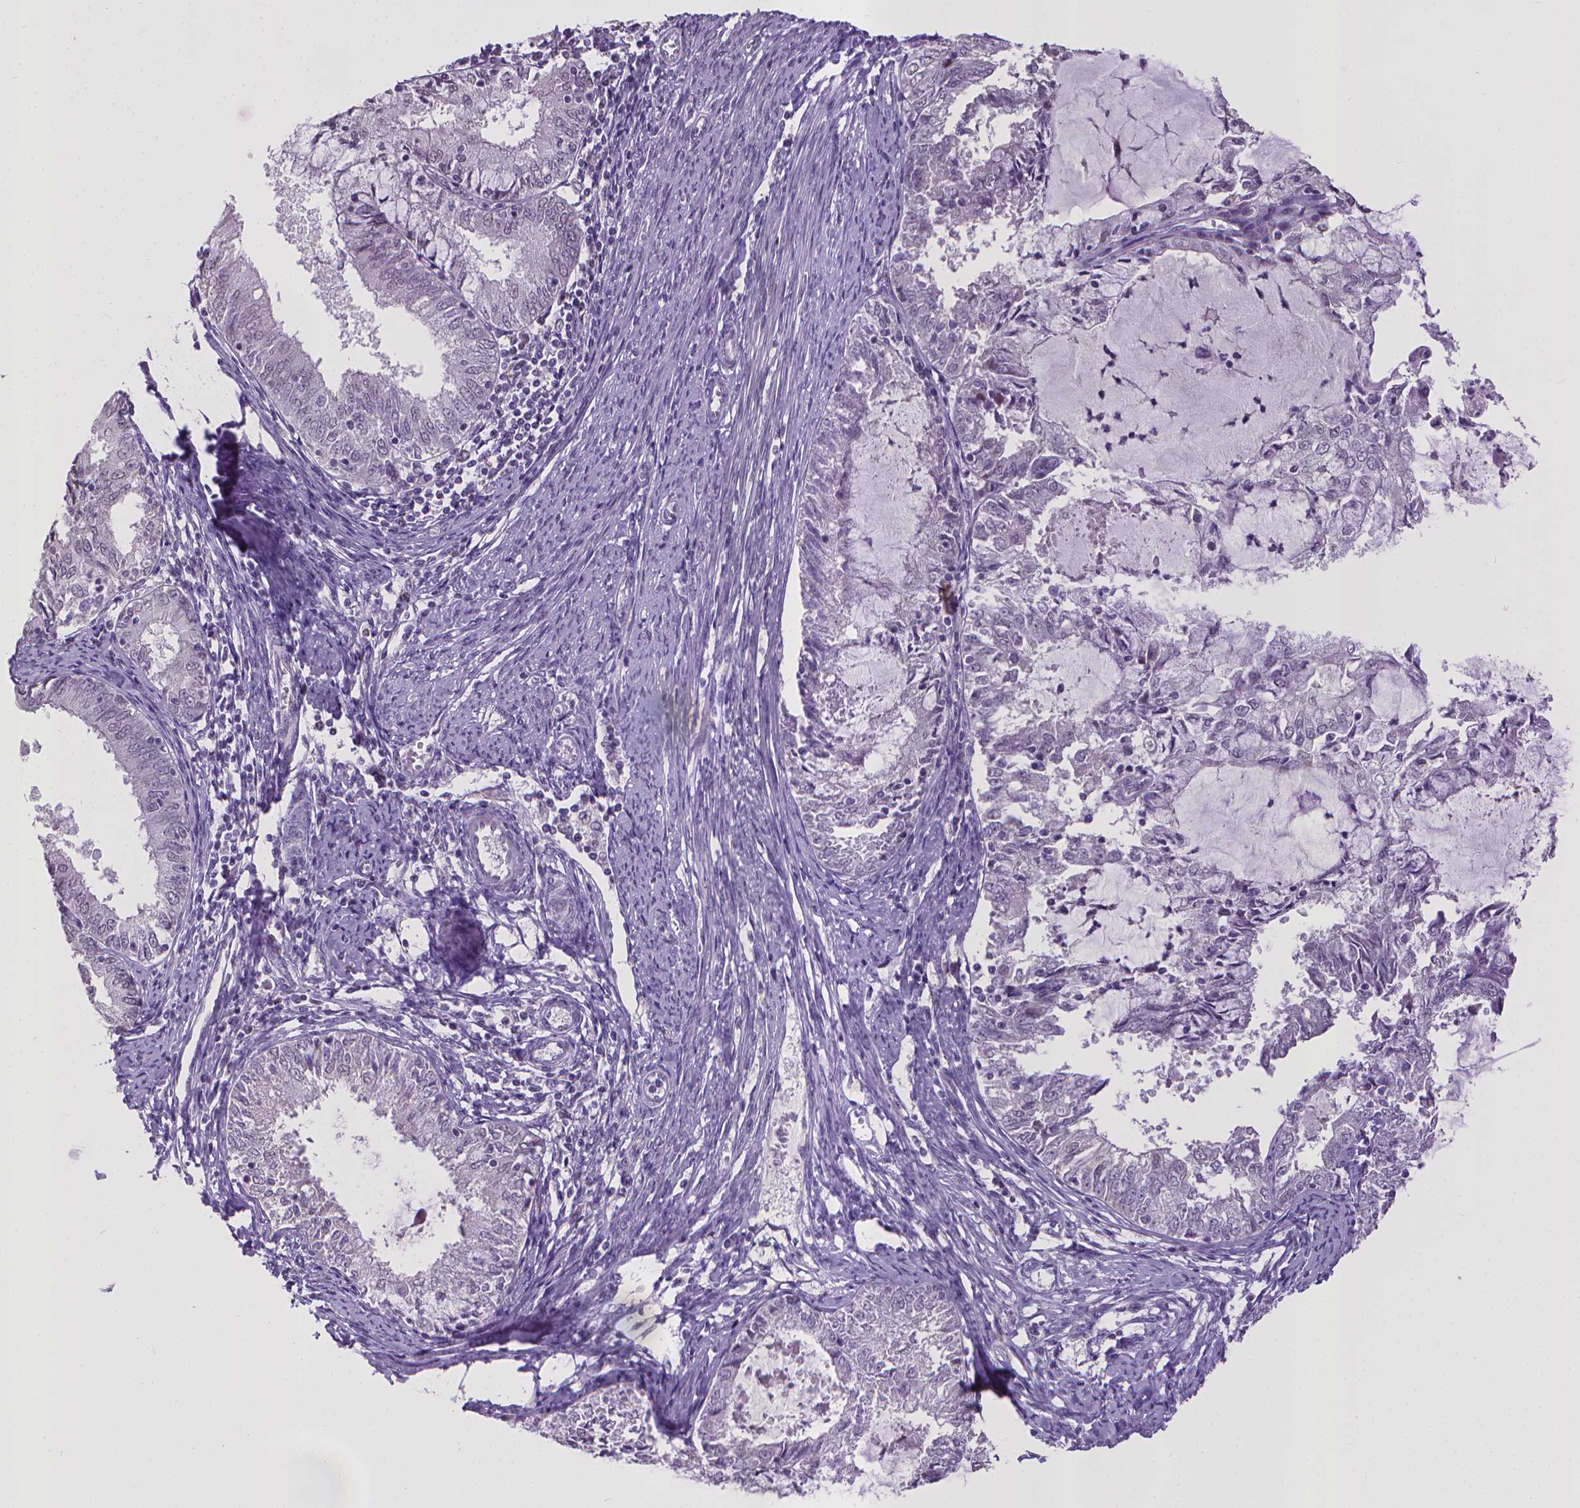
{"staining": {"intensity": "negative", "quantity": "none", "location": "none"}, "tissue": "endometrial cancer", "cell_type": "Tumor cells", "image_type": "cancer", "snomed": [{"axis": "morphology", "description": "Adenocarcinoma, NOS"}, {"axis": "topography", "description": "Endometrium"}], "caption": "IHC micrograph of adenocarcinoma (endometrial) stained for a protein (brown), which displays no positivity in tumor cells.", "gene": "KMO", "patient": {"sex": "female", "age": 57}}